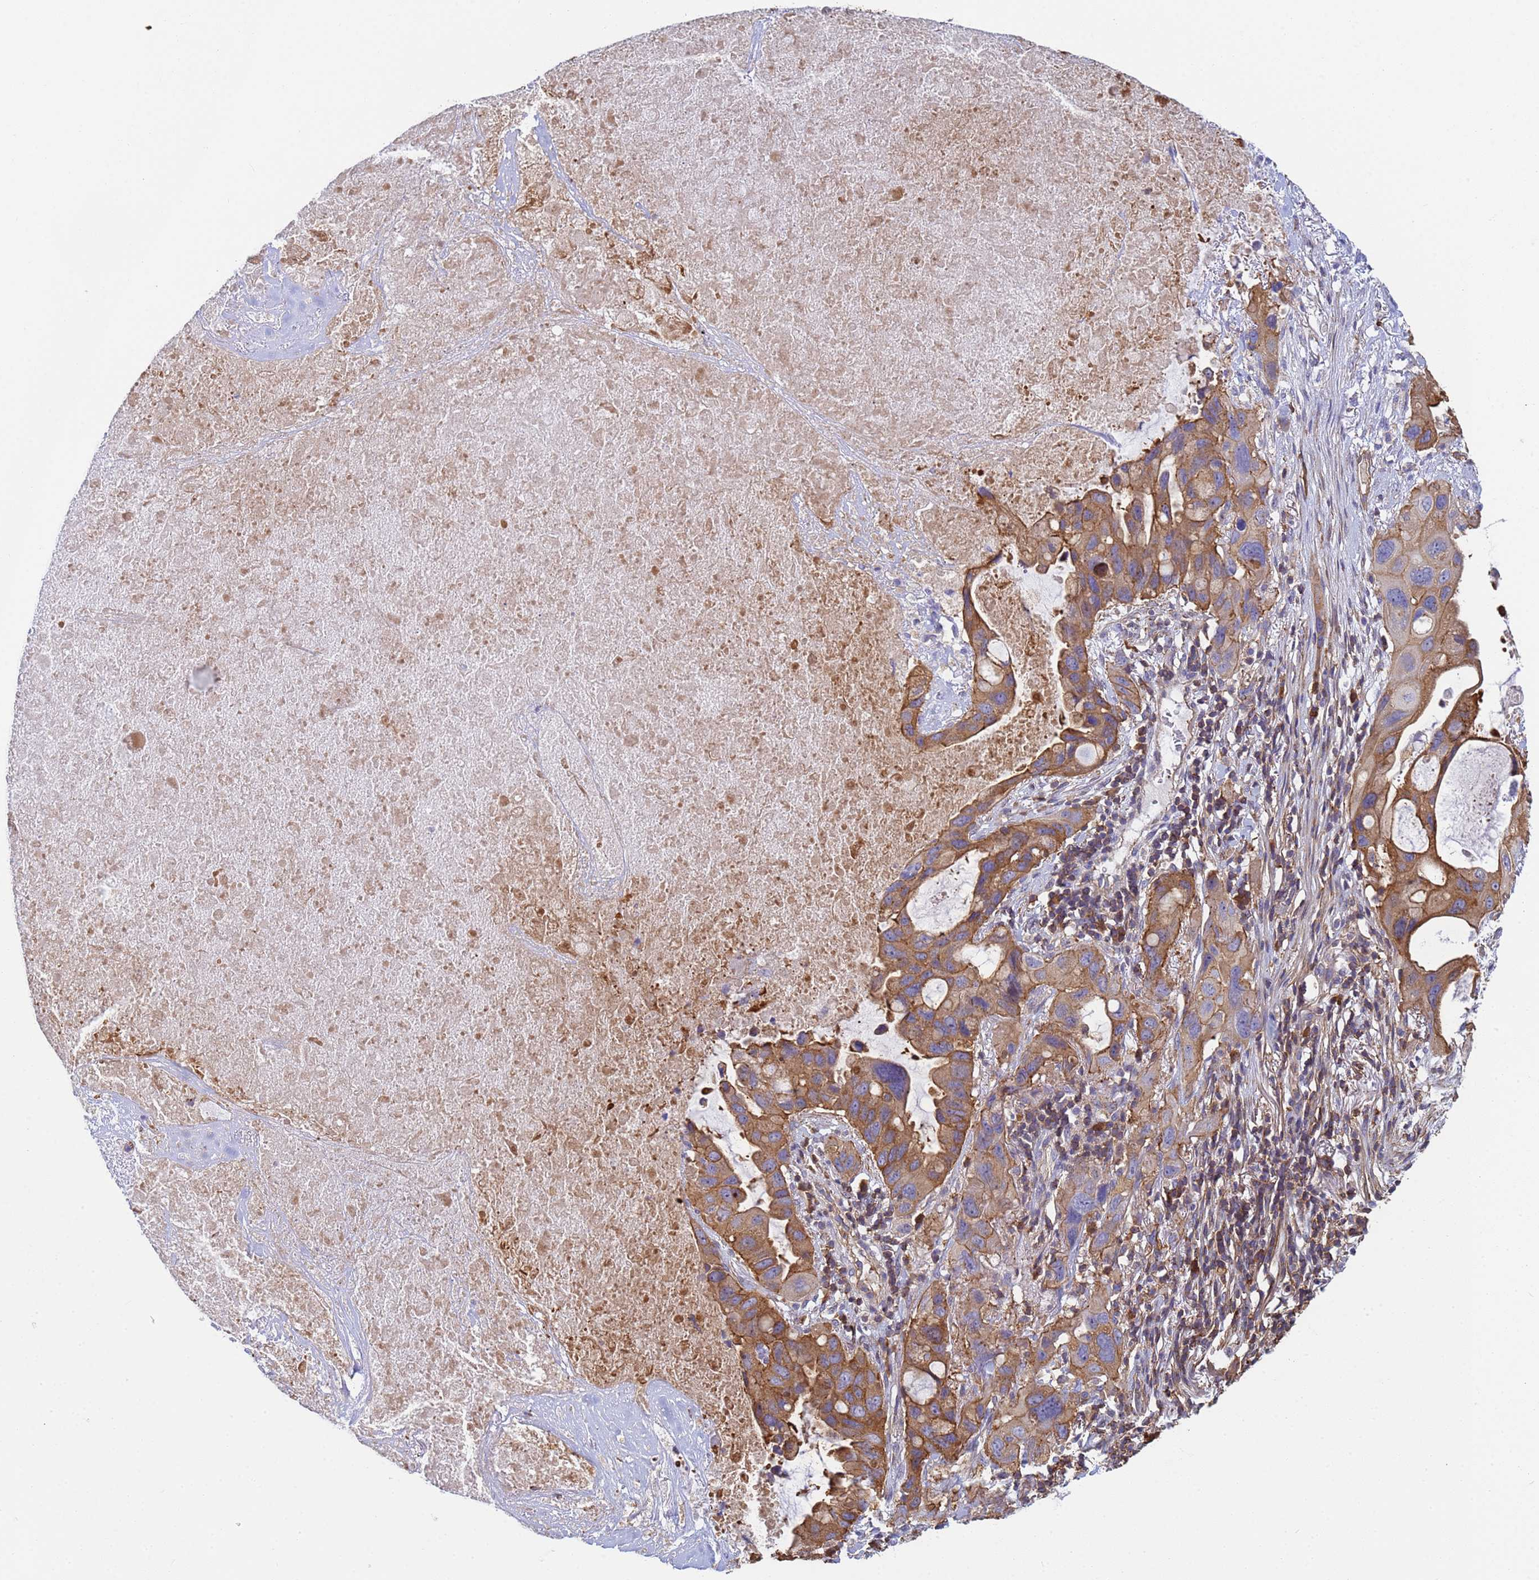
{"staining": {"intensity": "moderate", "quantity": ">75%", "location": "cytoplasmic/membranous"}, "tissue": "lung cancer", "cell_type": "Tumor cells", "image_type": "cancer", "snomed": [{"axis": "morphology", "description": "Squamous cell carcinoma, NOS"}, {"axis": "topography", "description": "Lung"}], "caption": "Immunohistochemistry (DAB) staining of lung cancer (squamous cell carcinoma) shows moderate cytoplasmic/membranous protein positivity in approximately >75% of tumor cells.", "gene": "ZNG1B", "patient": {"sex": "female", "age": 73}}